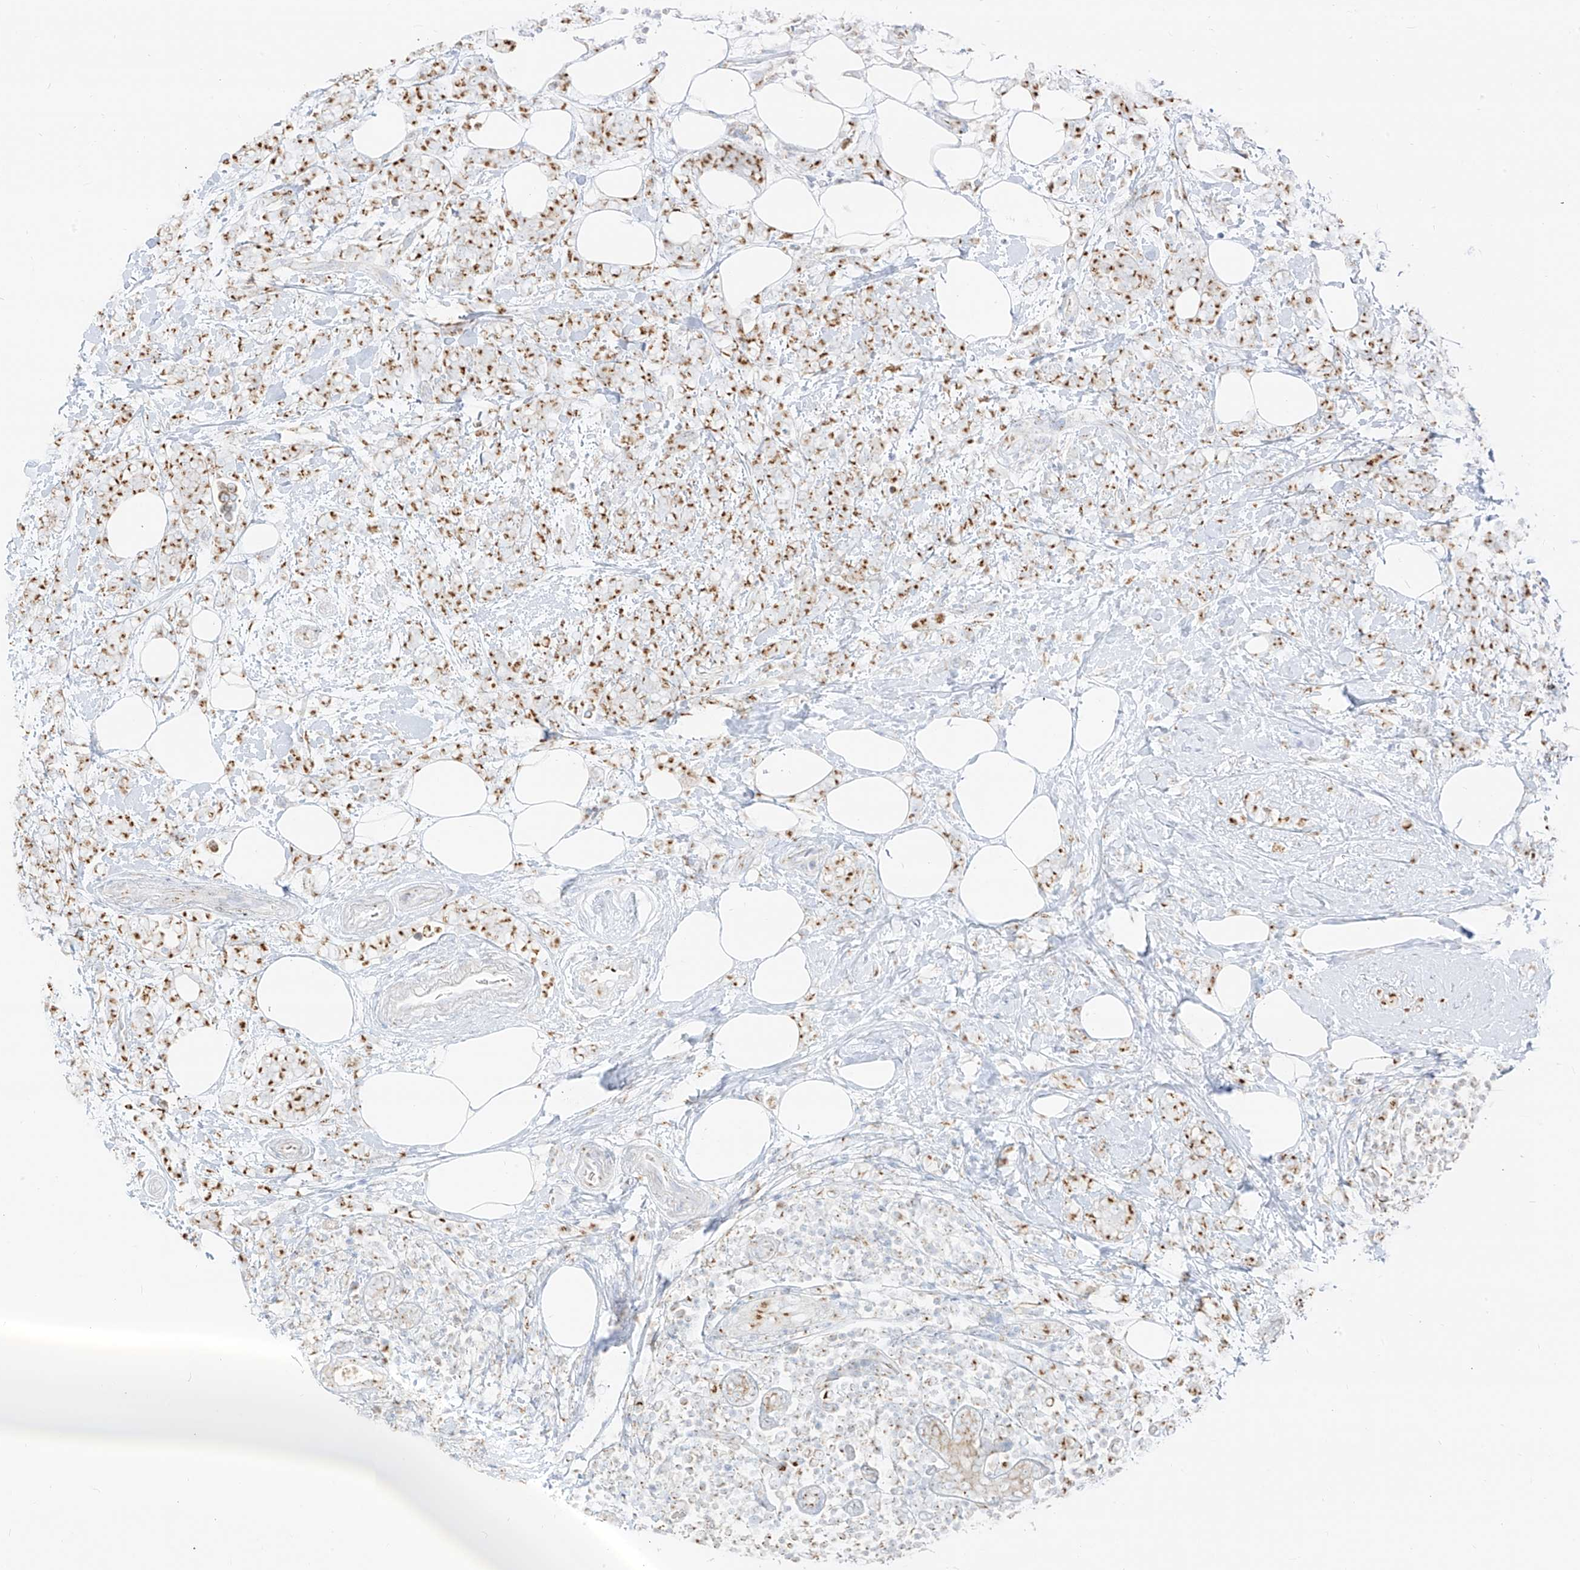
{"staining": {"intensity": "strong", "quantity": ">75%", "location": "cytoplasmic/membranous"}, "tissue": "breast cancer", "cell_type": "Tumor cells", "image_type": "cancer", "snomed": [{"axis": "morphology", "description": "Lobular carcinoma"}, {"axis": "topography", "description": "Breast"}], "caption": "DAB (3,3'-diaminobenzidine) immunohistochemical staining of human breast cancer displays strong cytoplasmic/membranous protein expression in approximately >75% of tumor cells. (IHC, brightfield microscopy, high magnification).", "gene": "TMEM87B", "patient": {"sex": "female", "age": 58}}